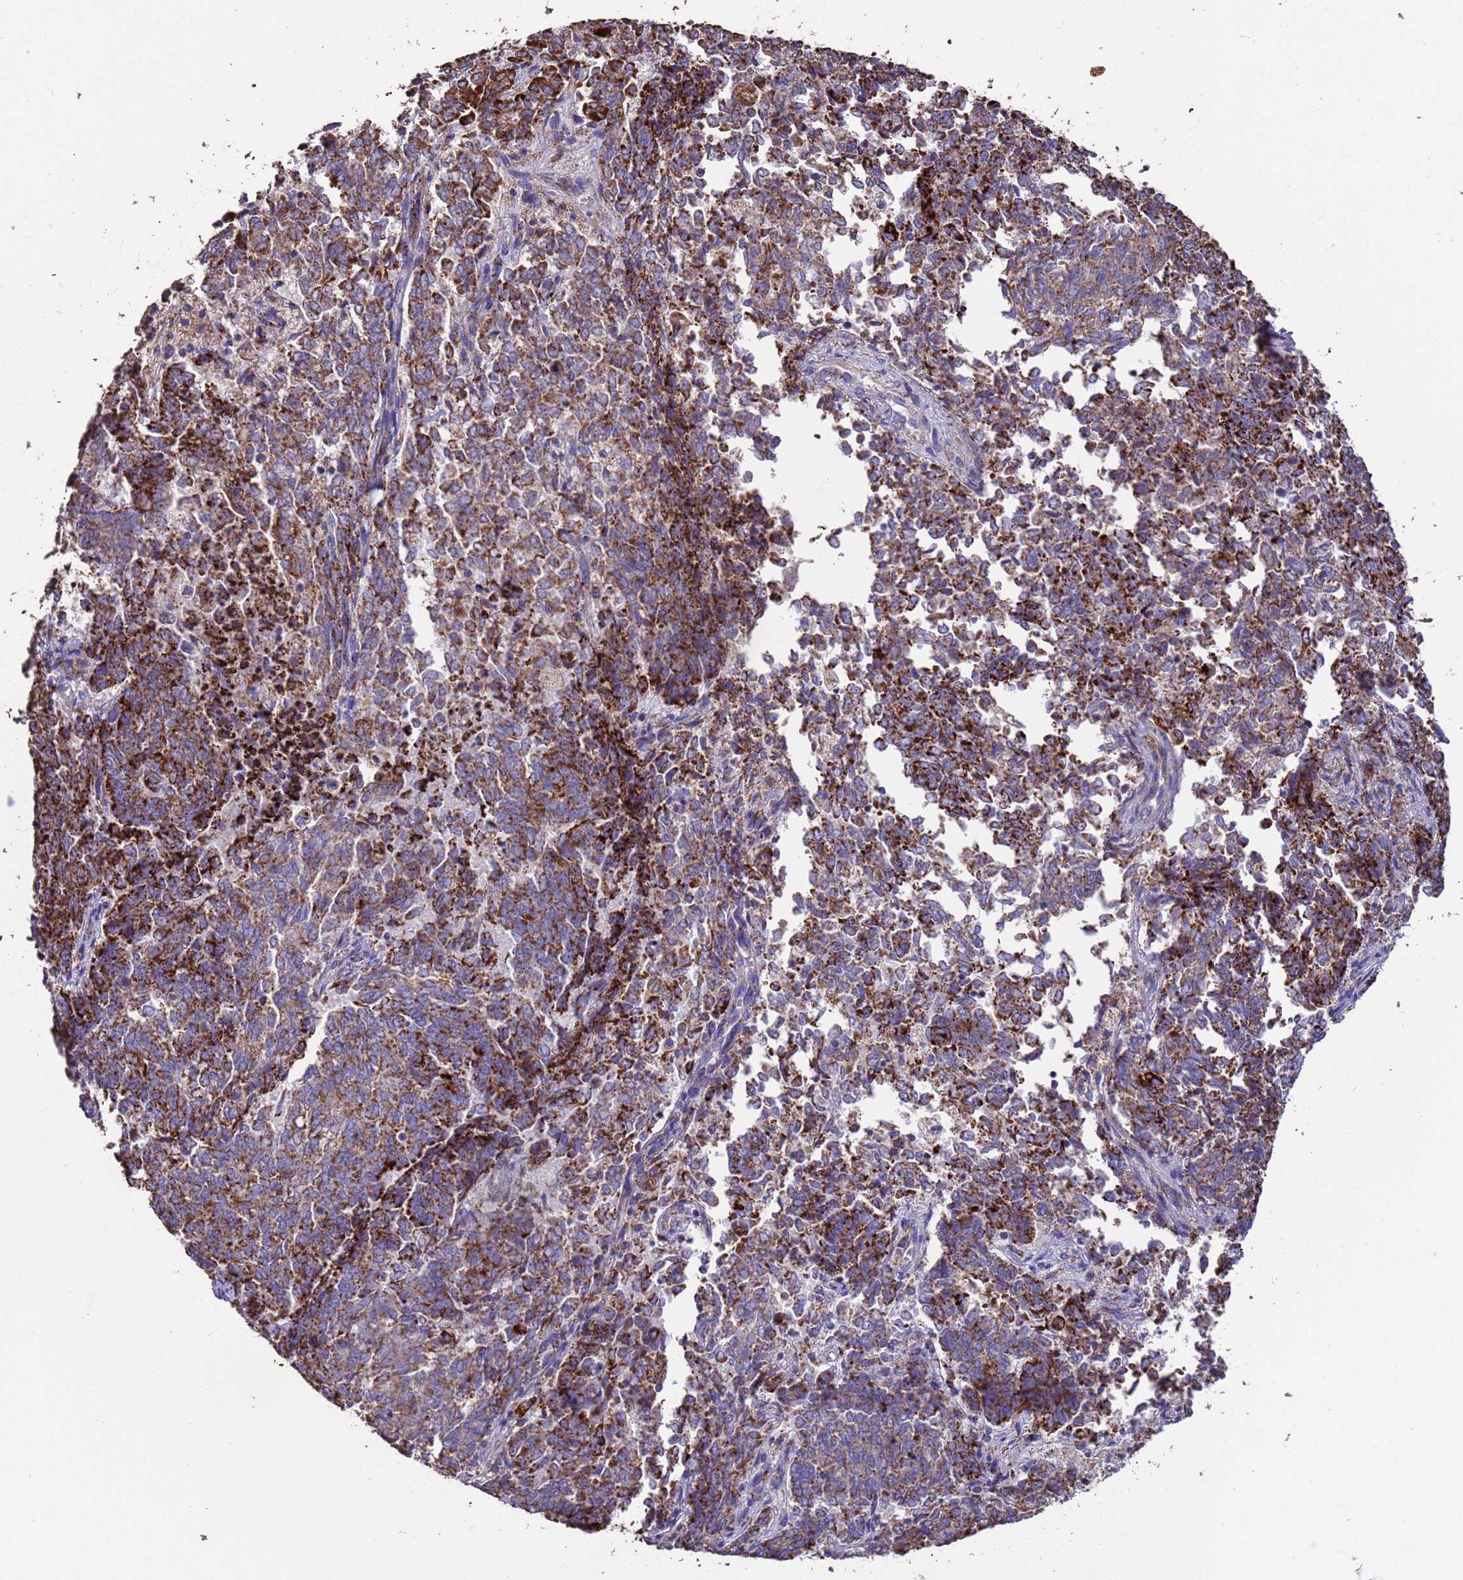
{"staining": {"intensity": "strong", "quantity": ">75%", "location": "cytoplasmic/membranous"}, "tissue": "endometrial cancer", "cell_type": "Tumor cells", "image_type": "cancer", "snomed": [{"axis": "morphology", "description": "Adenocarcinoma, NOS"}, {"axis": "topography", "description": "Endometrium"}], "caption": "Human endometrial cancer (adenocarcinoma) stained for a protein (brown) exhibits strong cytoplasmic/membranous positive expression in about >75% of tumor cells.", "gene": "ZNFX1", "patient": {"sex": "female", "age": 80}}